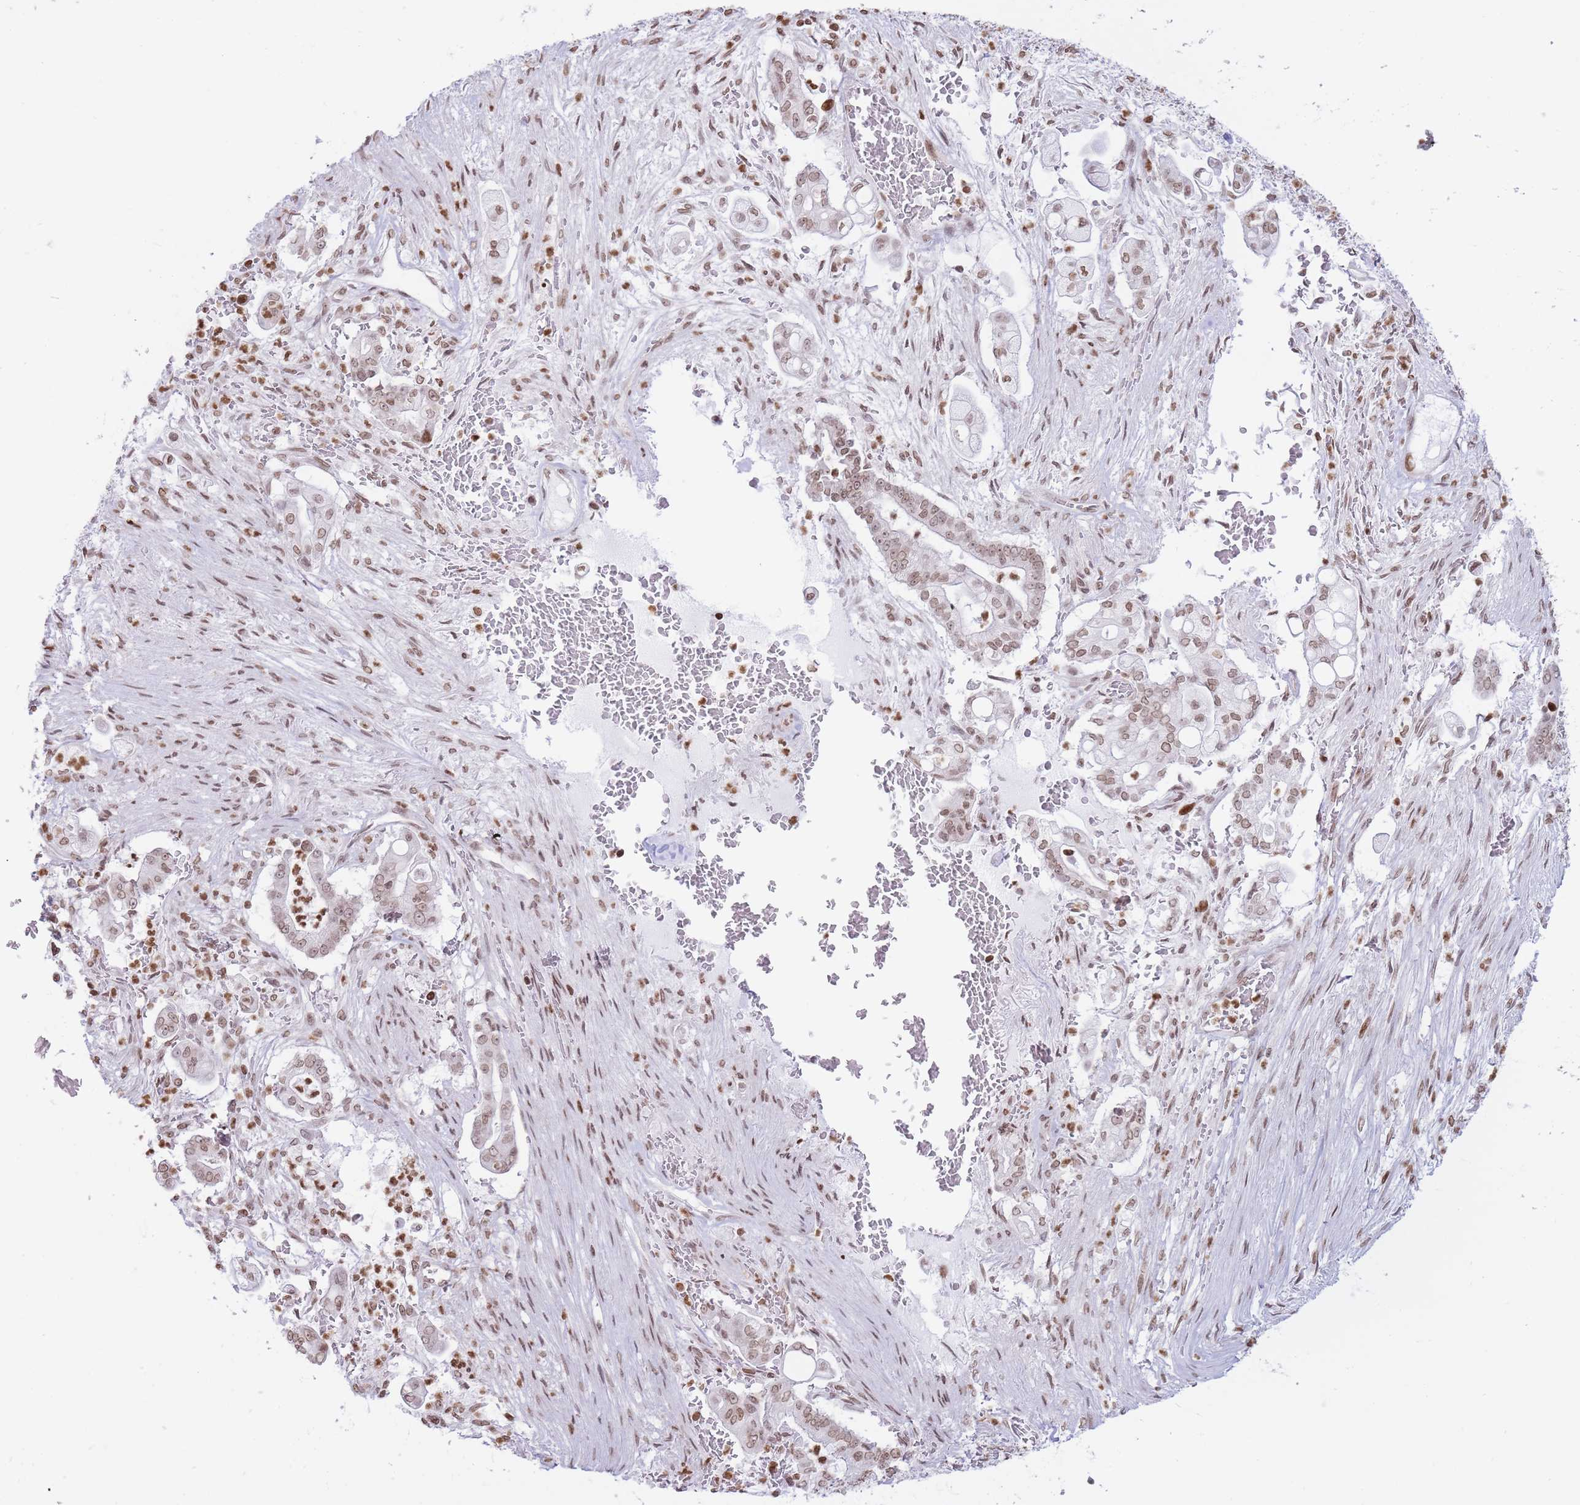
{"staining": {"intensity": "moderate", "quantity": ">75%", "location": "nuclear"}, "tissue": "pancreatic cancer", "cell_type": "Tumor cells", "image_type": "cancer", "snomed": [{"axis": "morphology", "description": "Adenocarcinoma, NOS"}, {"axis": "topography", "description": "Pancreas"}], "caption": "Protein staining demonstrates moderate nuclear staining in about >75% of tumor cells in pancreatic cancer (adenocarcinoma). The staining is performed using DAB (3,3'-diaminobenzidine) brown chromogen to label protein expression. The nuclei are counter-stained blue using hematoxylin.", "gene": "SHISAL1", "patient": {"sex": "female", "age": 69}}